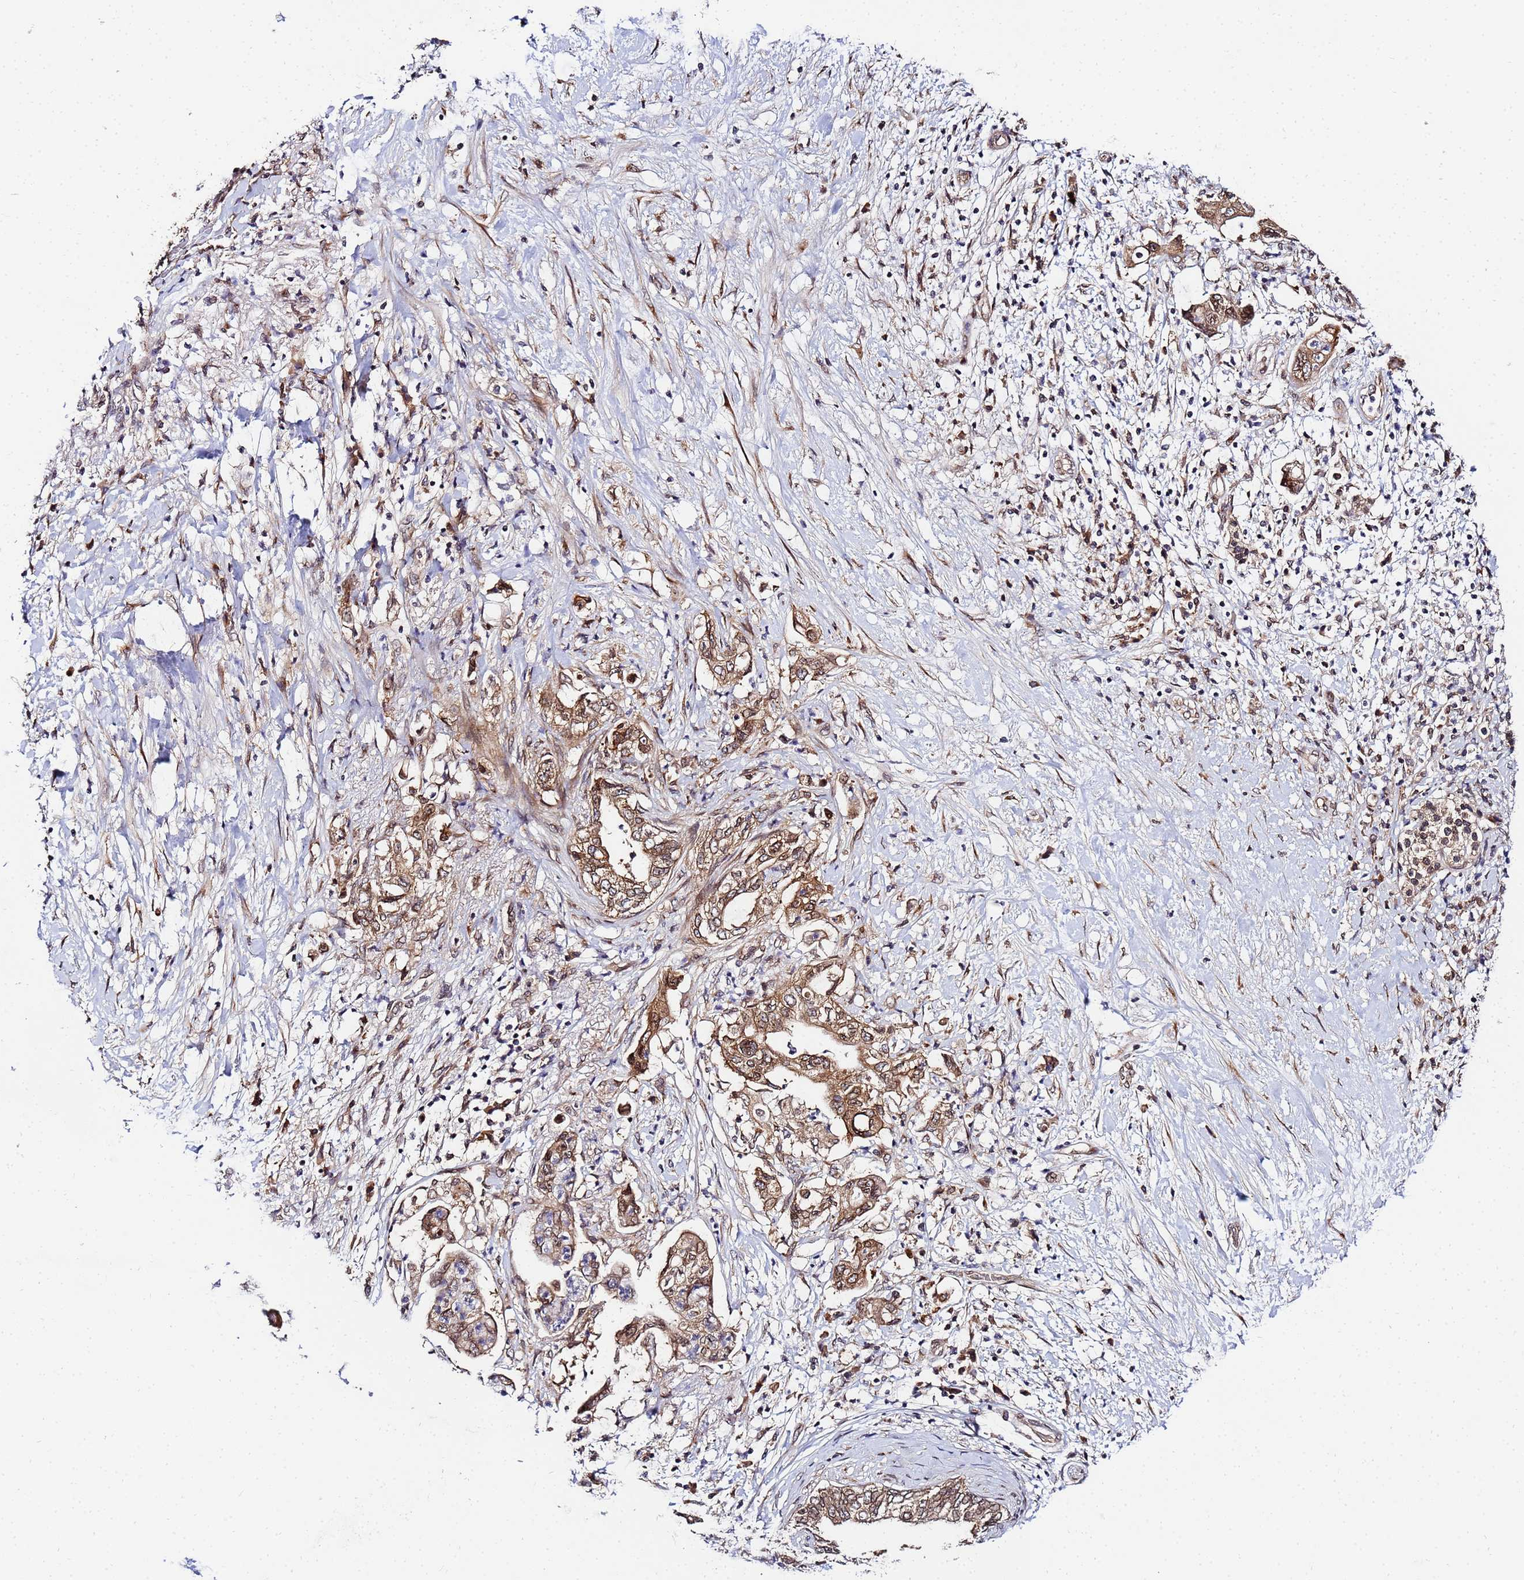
{"staining": {"intensity": "moderate", "quantity": ">75%", "location": "cytoplasmic/membranous"}, "tissue": "pancreatic cancer", "cell_type": "Tumor cells", "image_type": "cancer", "snomed": [{"axis": "morphology", "description": "Adenocarcinoma, NOS"}, {"axis": "topography", "description": "Pancreas"}], "caption": "The image demonstrates immunohistochemical staining of adenocarcinoma (pancreatic). There is moderate cytoplasmic/membranous expression is present in approximately >75% of tumor cells. (DAB (3,3'-diaminobenzidine) IHC with brightfield microscopy, high magnification).", "gene": "UNC93B1", "patient": {"sex": "female", "age": 73}}